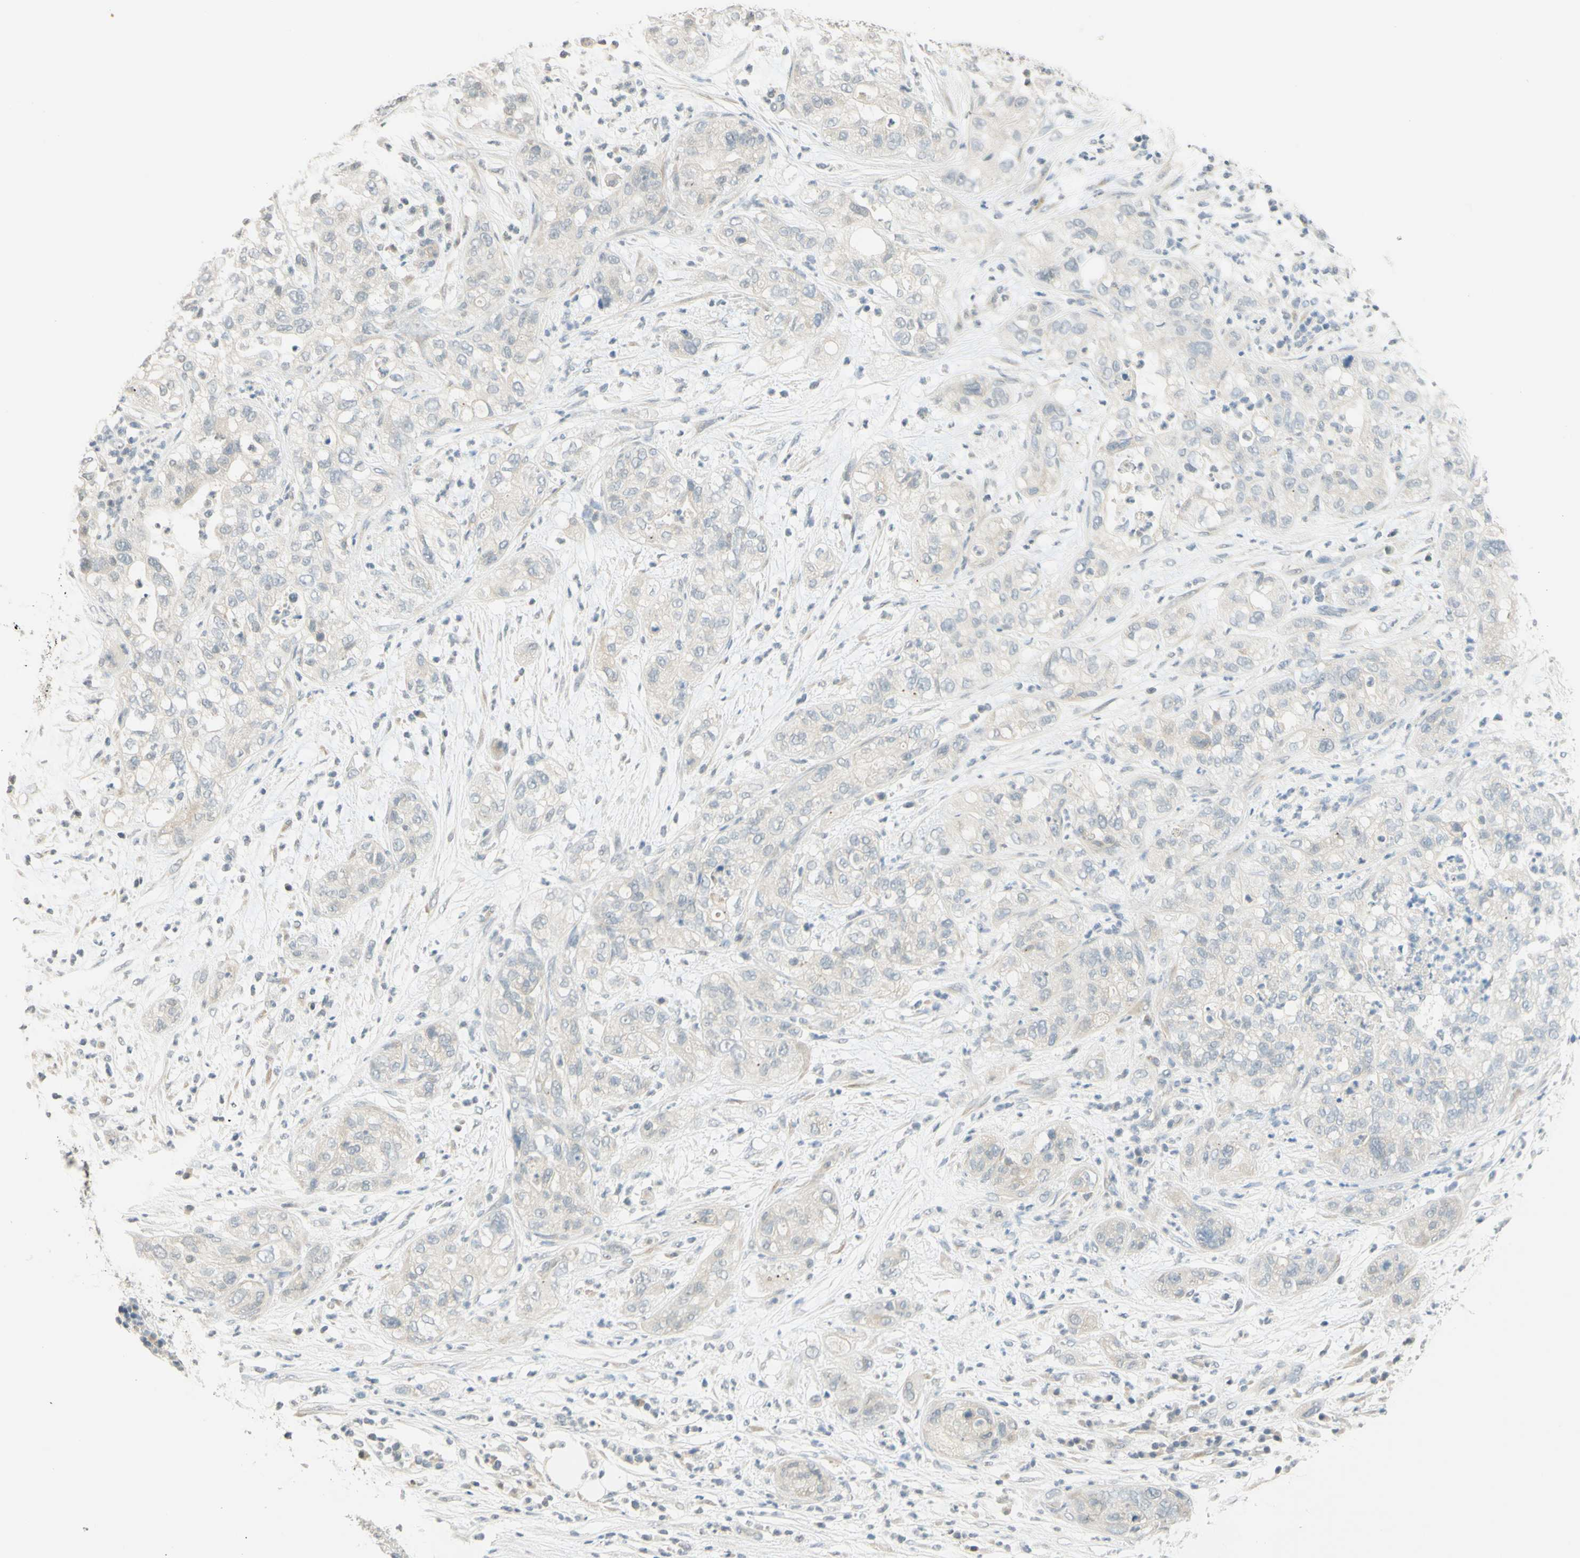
{"staining": {"intensity": "weak", "quantity": "25%-75%", "location": "cytoplasmic/membranous"}, "tissue": "pancreatic cancer", "cell_type": "Tumor cells", "image_type": "cancer", "snomed": [{"axis": "morphology", "description": "Adenocarcinoma, NOS"}, {"axis": "topography", "description": "Pancreas"}], "caption": "Weak cytoplasmic/membranous protein expression is present in about 25%-75% of tumor cells in adenocarcinoma (pancreatic).", "gene": "MAG", "patient": {"sex": "female", "age": 78}}